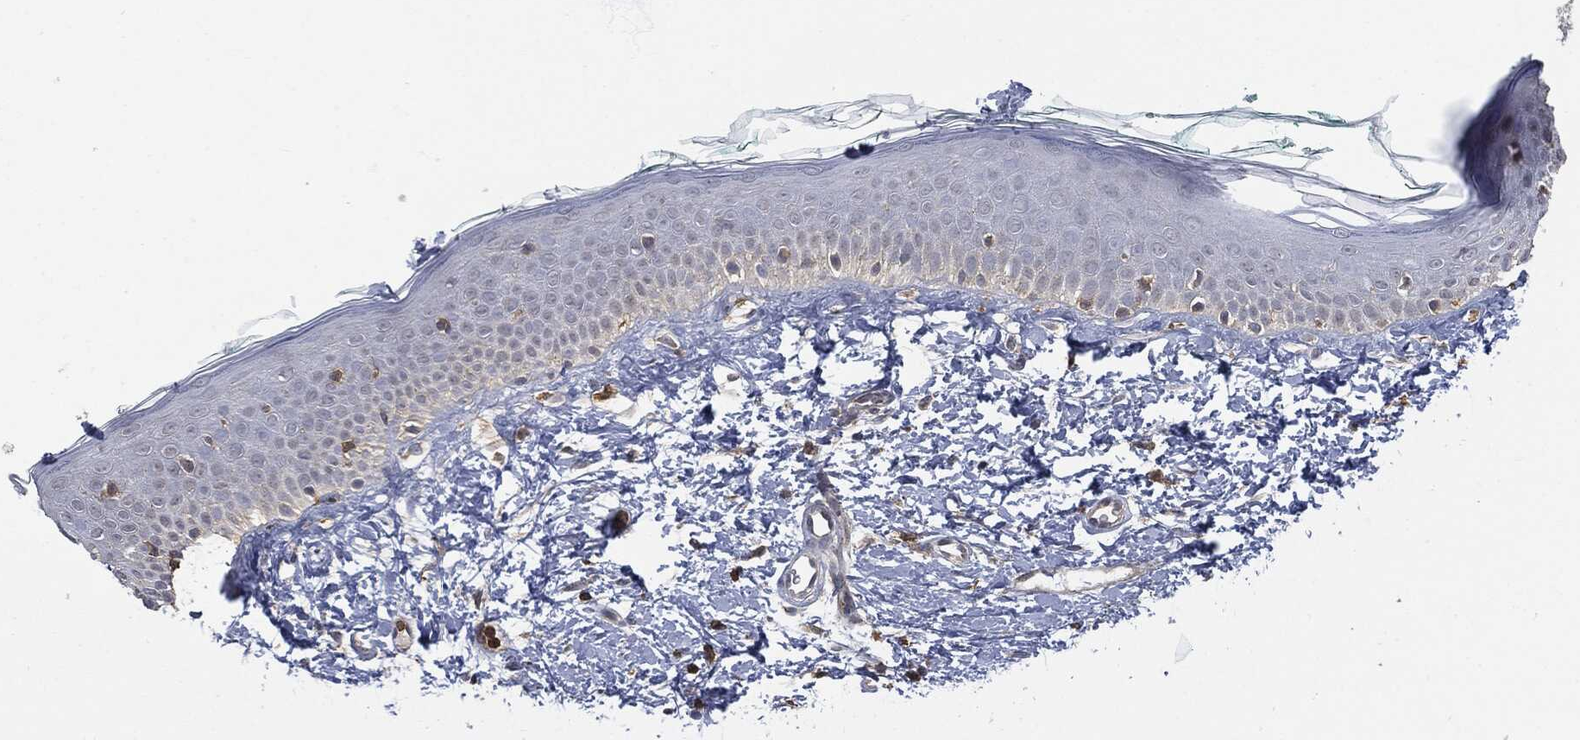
{"staining": {"intensity": "negative", "quantity": "none", "location": "none"}, "tissue": "skin", "cell_type": "Fibroblasts", "image_type": "normal", "snomed": [{"axis": "morphology", "description": "Normal tissue, NOS"}, {"axis": "morphology", "description": "Basal cell carcinoma"}, {"axis": "topography", "description": "Skin"}], "caption": "Fibroblasts show no significant protein staining in normal skin. (Brightfield microscopy of DAB (3,3'-diaminobenzidine) immunohistochemistry at high magnification).", "gene": "PSMB10", "patient": {"sex": "male", "age": 33}}